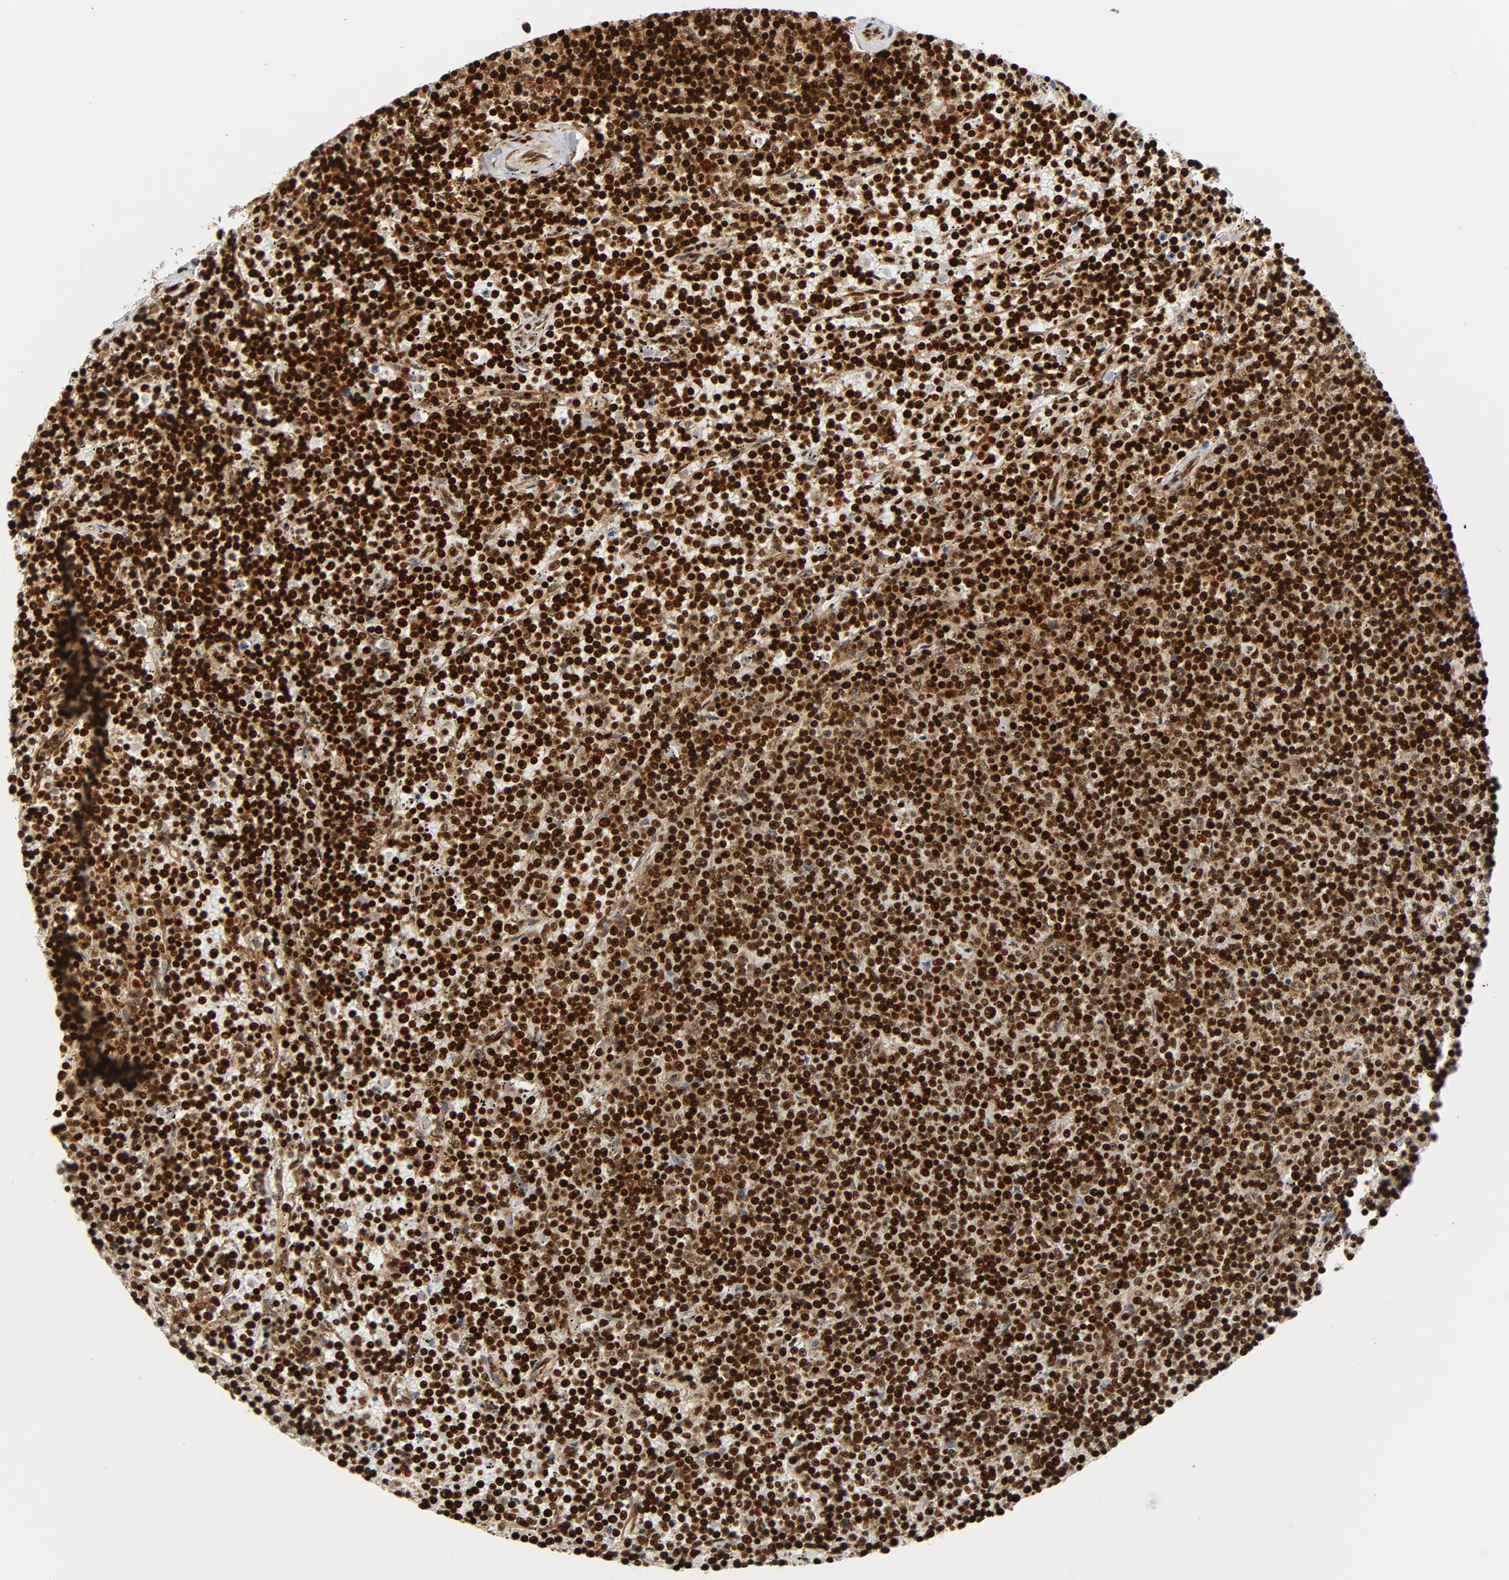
{"staining": {"intensity": "strong", "quantity": ">75%", "location": "cytoplasmic/membranous,nuclear"}, "tissue": "lymphoma", "cell_type": "Tumor cells", "image_type": "cancer", "snomed": [{"axis": "morphology", "description": "Malignant lymphoma, non-Hodgkin's type, Low grade"}, {"axis": "topography", "description": "Spleen"}], "caption": "Human low-grade malignant lymphoma, non-Hodgkin's type stained with a protein marker displays strong staining in tumor cells.", "gene": "XRCC6", "patient": {"sex": "female", "age": 50}}